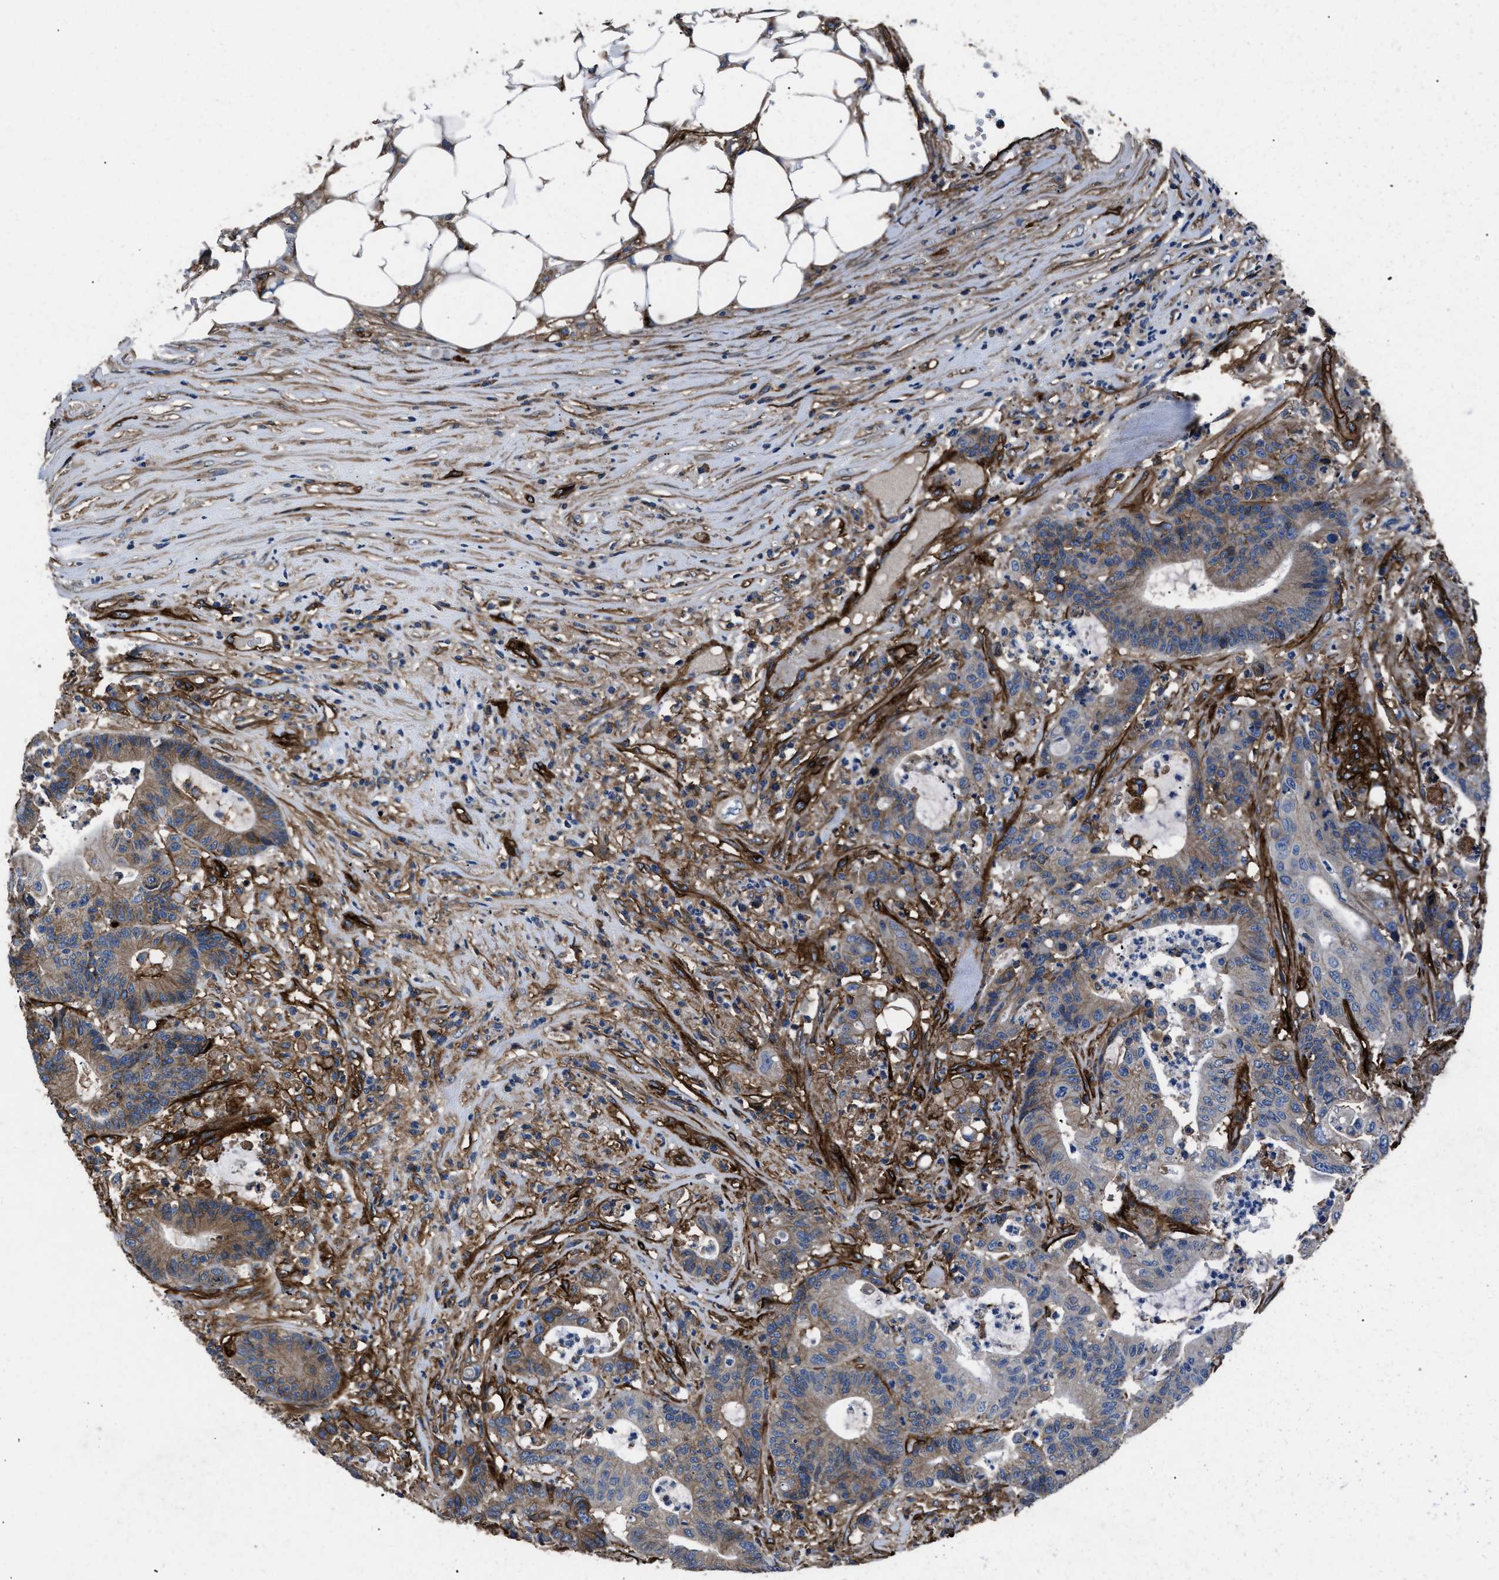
{"staining": {"intensity": "moderate", "quantity": ">75%", "location": "cytoplasmic/membranous"}, "tissue": "colorectal cancer", "cell_type": "Tumor cells", "image_type": "cancer", "snomed": [{"axis": "morphology", "description": "Adenocarcinoma, NOS"}, {"axis": "topography", "description": "Colon"}], "caption": "Protein expression by IHC shows moderate cytoplasmic/membranous expression in approximately >75% of tumor cells in colorectal adenocarcinoma.", "gene": "CD276", "patient": {"sex": "female", "age": 84}}